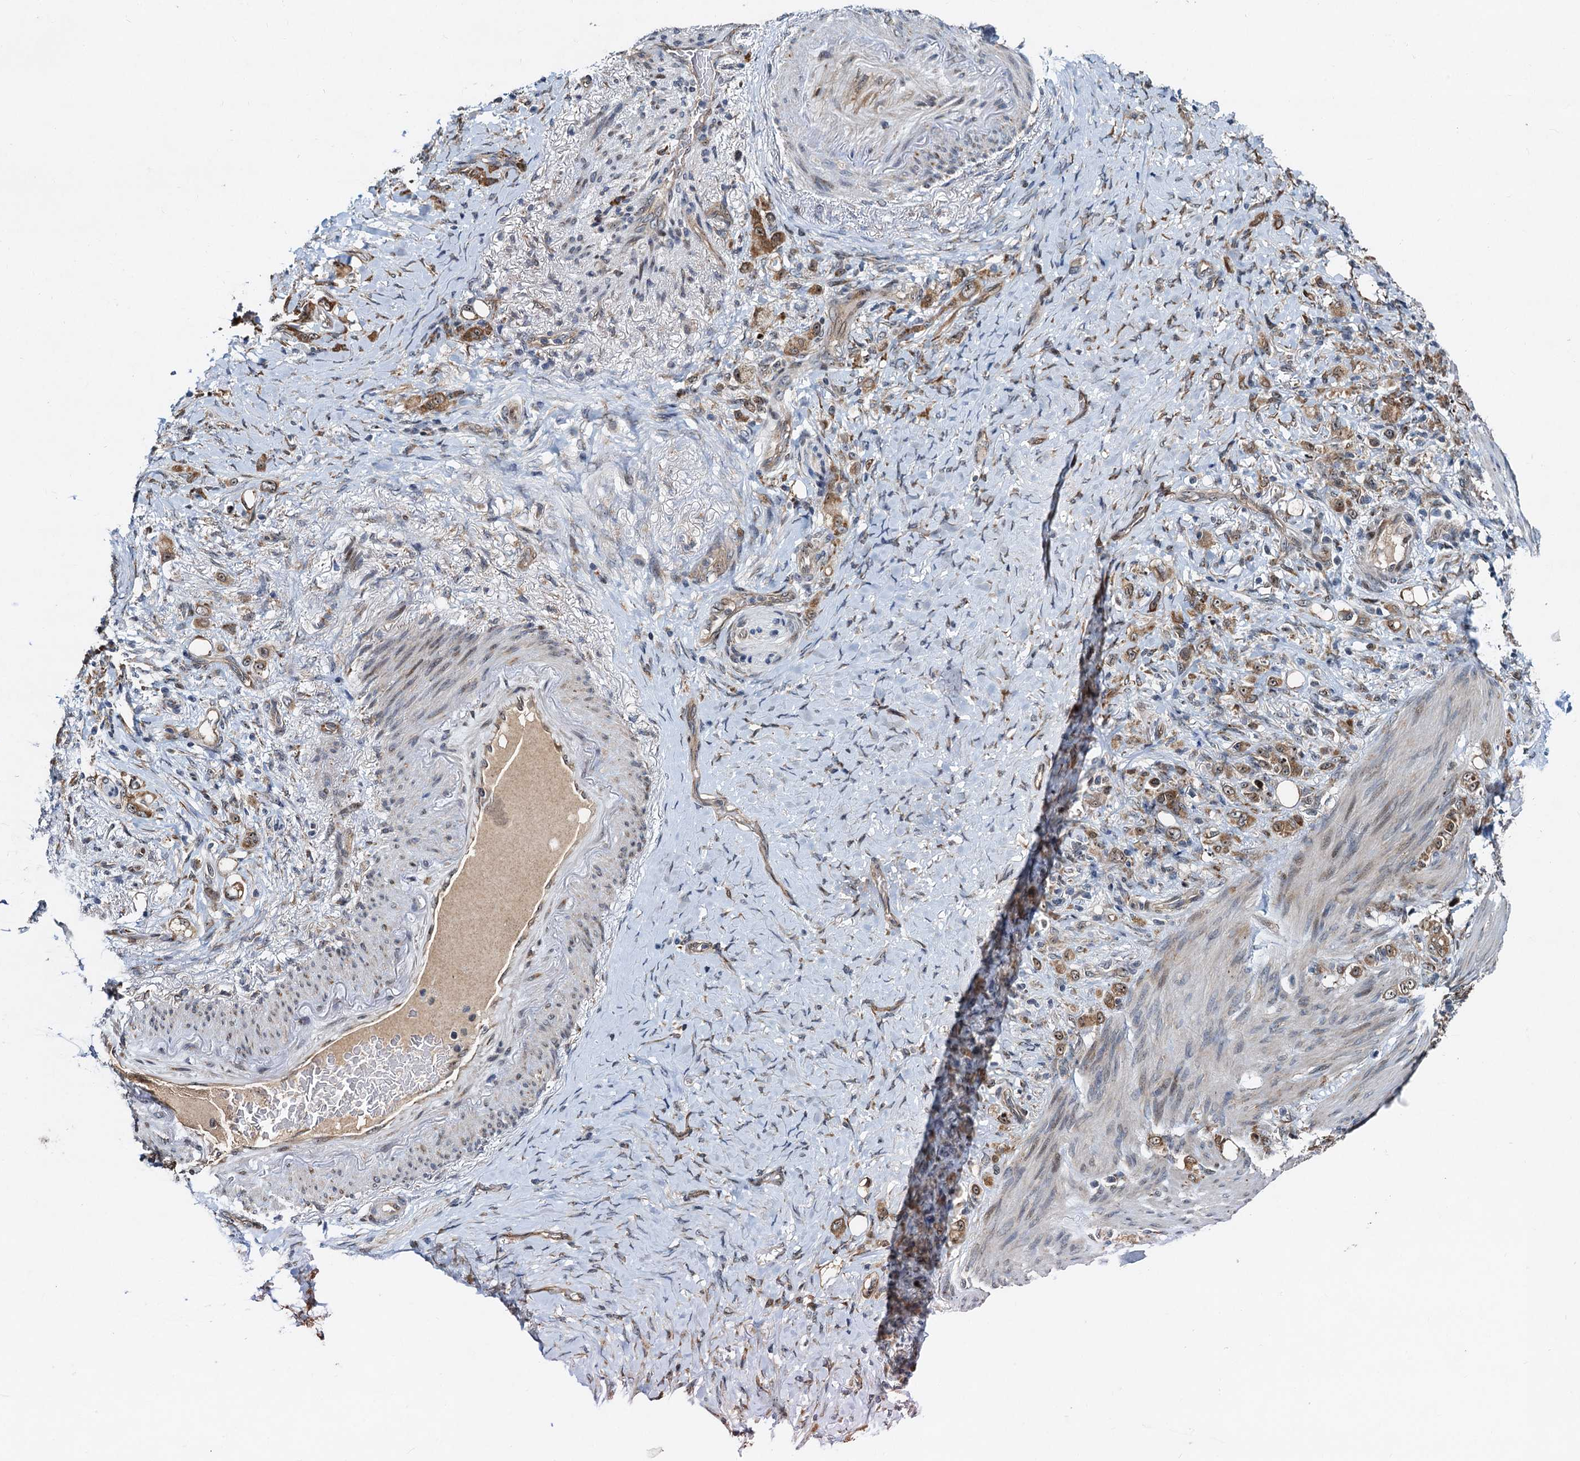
{"staining": {"intensity": "moderate", "quantity": ">75%", "location": "cytoplasmic/membranous,nuclear"}, "tissue": "stomach cancer", "cell_type": "Tumor cells", "image_type": "cancer", "snomed": [{"axis": "morphology", "description": "Adenocarcinoma, NOS"}, {"axis": "topography", "description": "Stomach"}], "caption": "About >75% of tumor cells in stomach adenocarcinoma exhibit moderate cytoplasmic/membranous and nuclear protein expression as visualized by brown immunohistochemical staining.", "gene": "DNAJC21", "patient": {"sex": "female", "age": 79}}